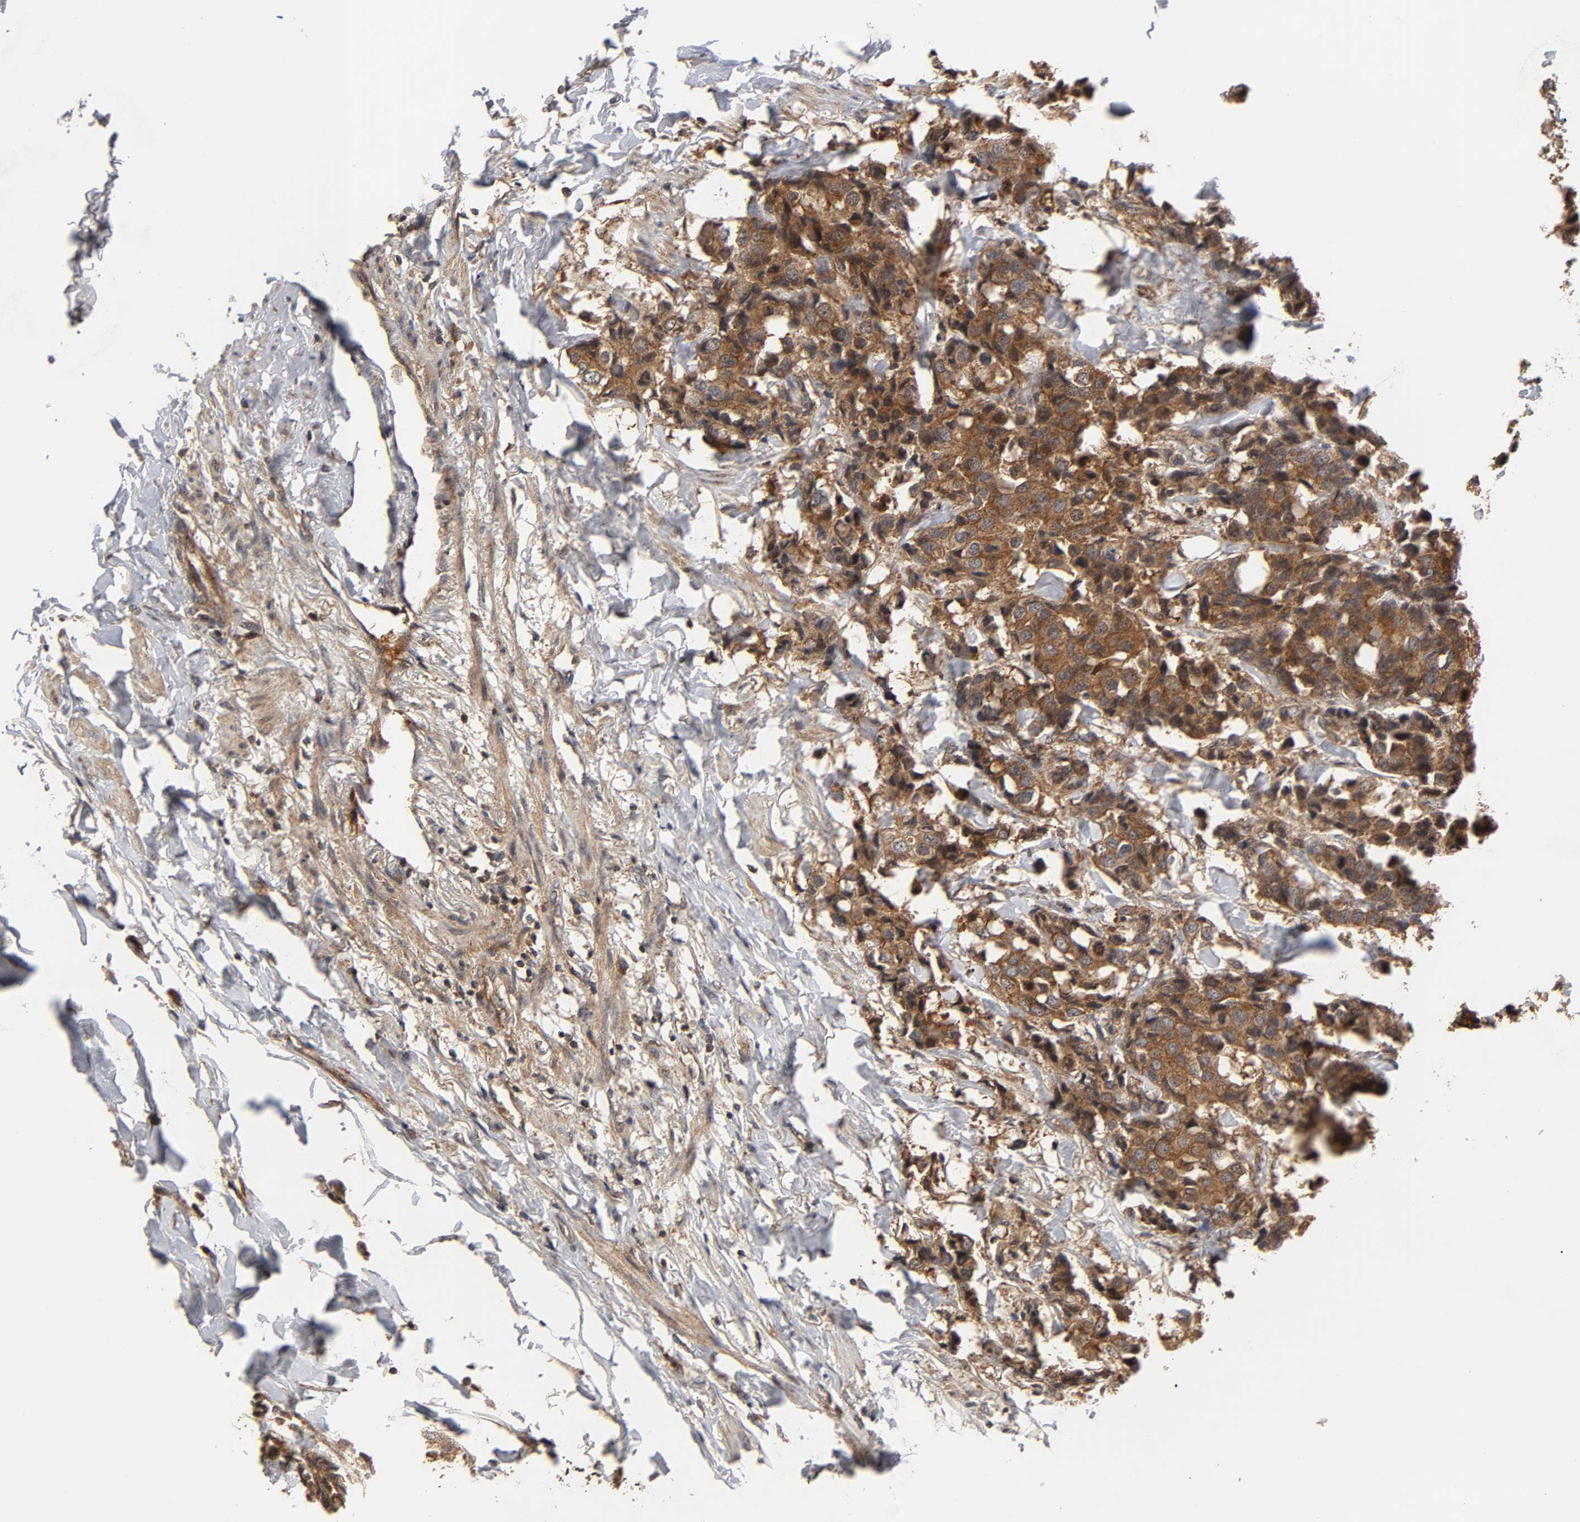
{"staining": {"intensity": "strong", "quantity": ">75%", "location": "cytoplasmic/membranous"}, "tissue": "breast cancer", "cell_type": "Tumor cells", "image_type": "cancer", "snomed": [{"axis": "morphology", "description": "Duct carcinoma"}, {"axis": "topography", "description": "Breast"}], "caption": "Protein analysis of breast cancer (intraductal carcinoma) tissue demonstrates strong cytoplasmic/membranous staining in approximately >75% of tumor cells.", "gene": "IKBKB", "patient": {"sex": "female", "age": 80}}